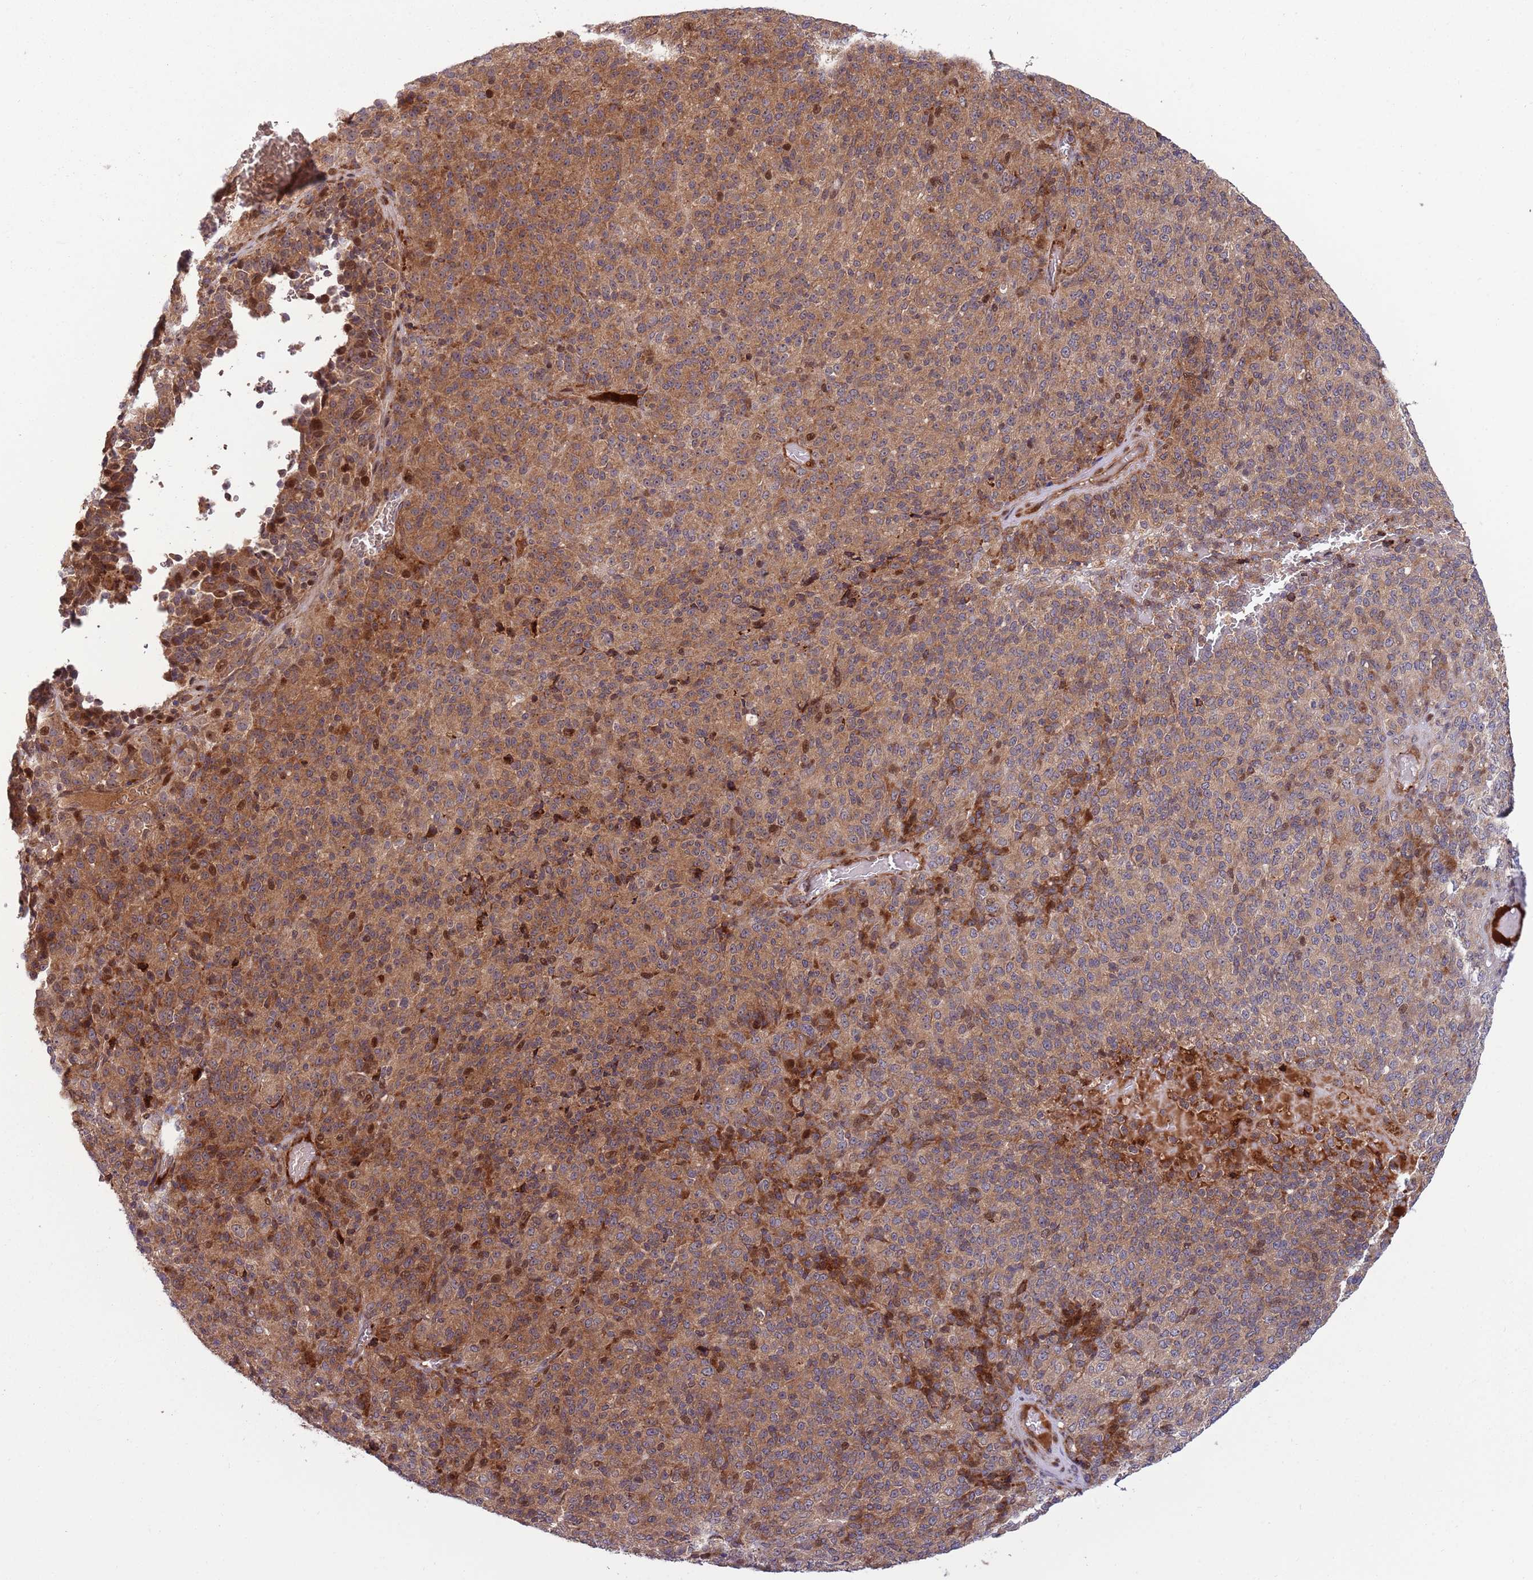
{"staining": {"intensity": "moderate", "quantity": ">75%", "location": "cytoplasmic/membranous"}, "tissue": "melanoma", "cell_type": "Tumor cells", "image_type": "cancer", "snomed": [{"axis": "morphology", "description": "Malignant melanoma, Metastatic site"}, {"axis": "topography", "description": "Brain"}], "caption": "A medium amount of moderate cytoplasmic/membranous staining is seen in about >75% of tumor cells in melanoma tissue.", "gene": "NT5DC4", "patient": {"sex": "female", "age": 56}}